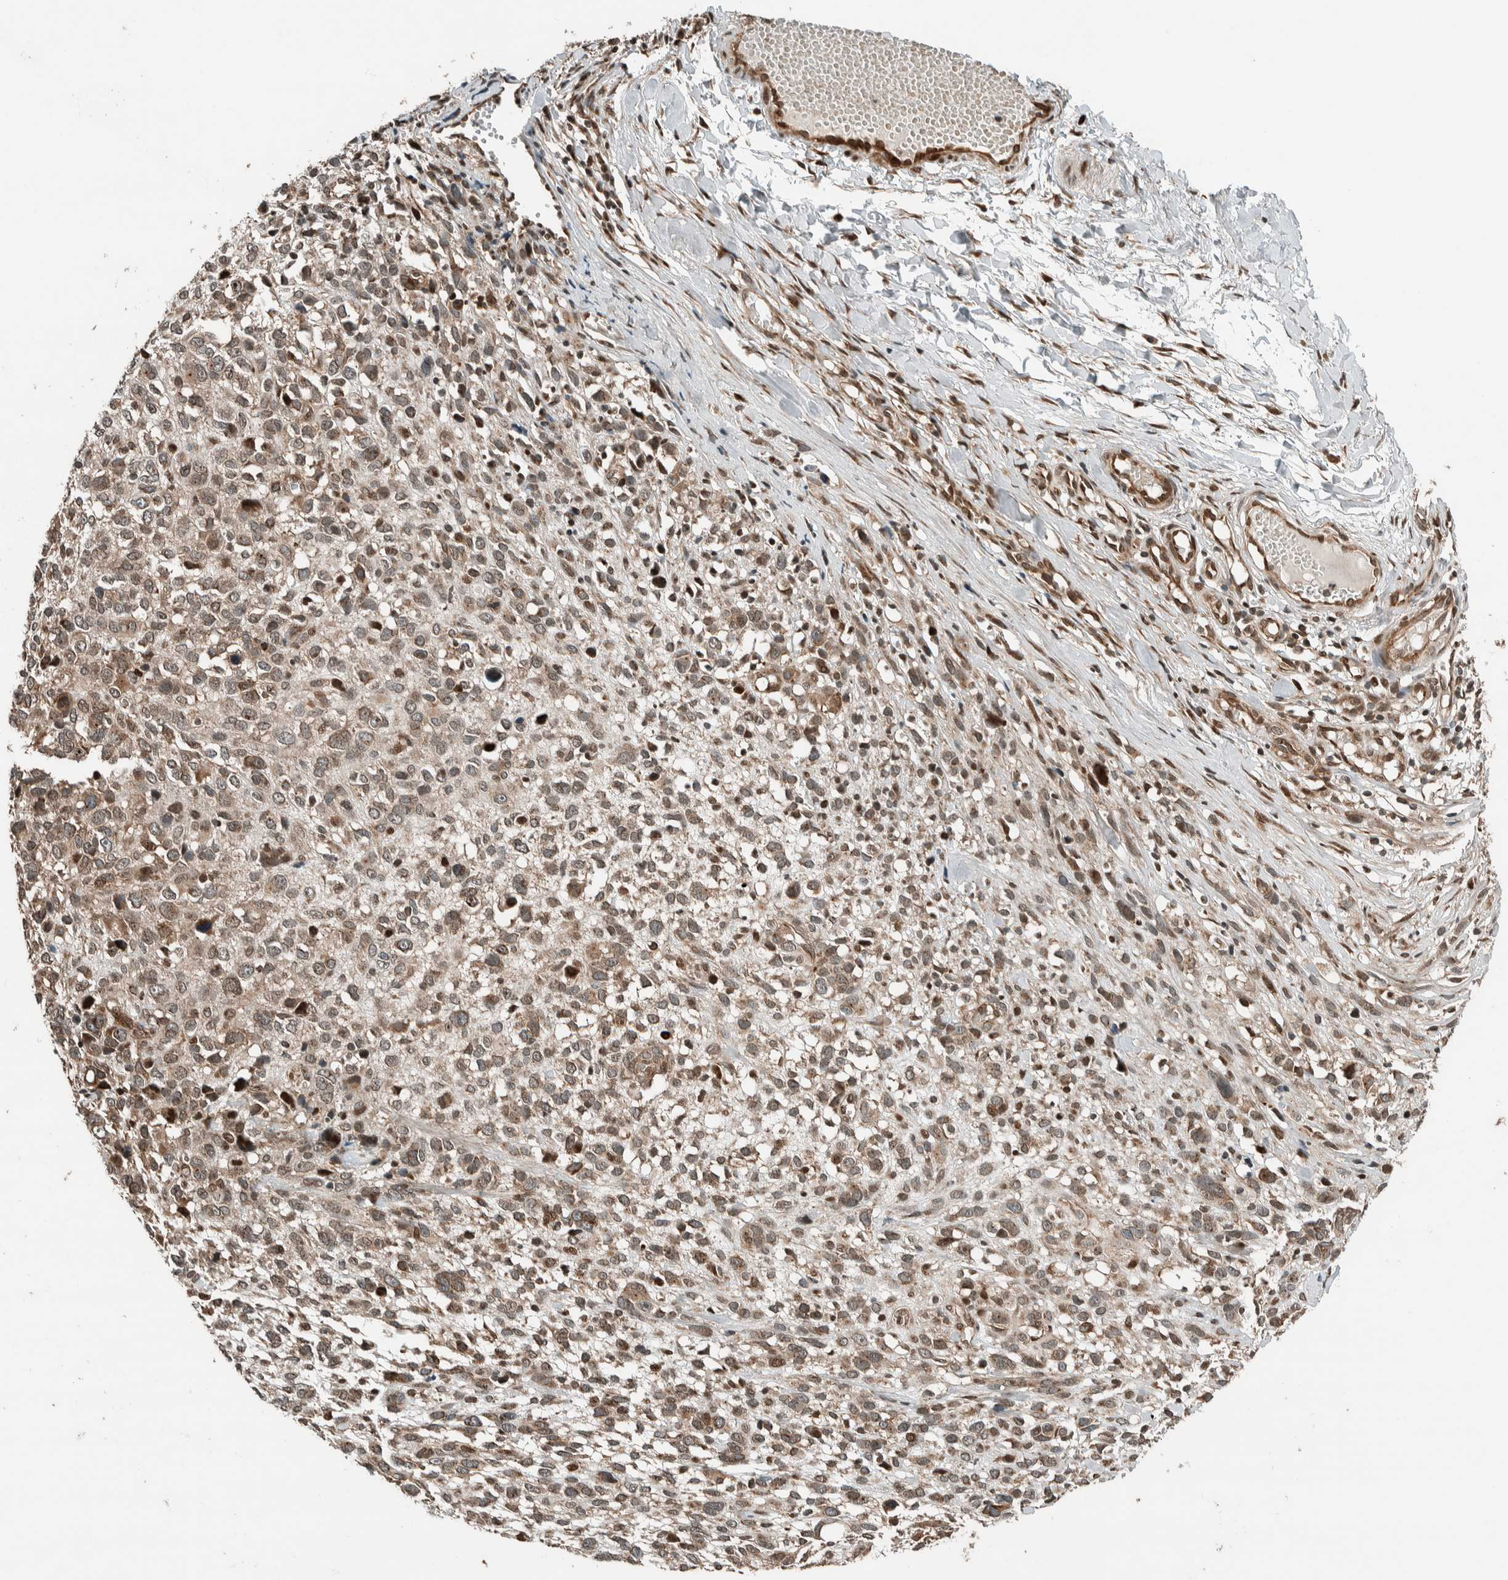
{"staining": {"intensity": "weak", "quantity": ">75%", "location": "nuclear"}, "tissue": "melanoma", "cell_type": "Tumor cells", "image_type": "cancer", "snomed": [{"axis": "morphology", "description": "Malignant melanoma, NOS"}, {"axis": "topography", "description": "Skin"}], "caption": "Tumor cells display low levels of weak nuclear staining in approximately >75% of cells in human malignant melanoma.", "gene": "STXBP4", "patient": {"sex": "female", "age": 55}}